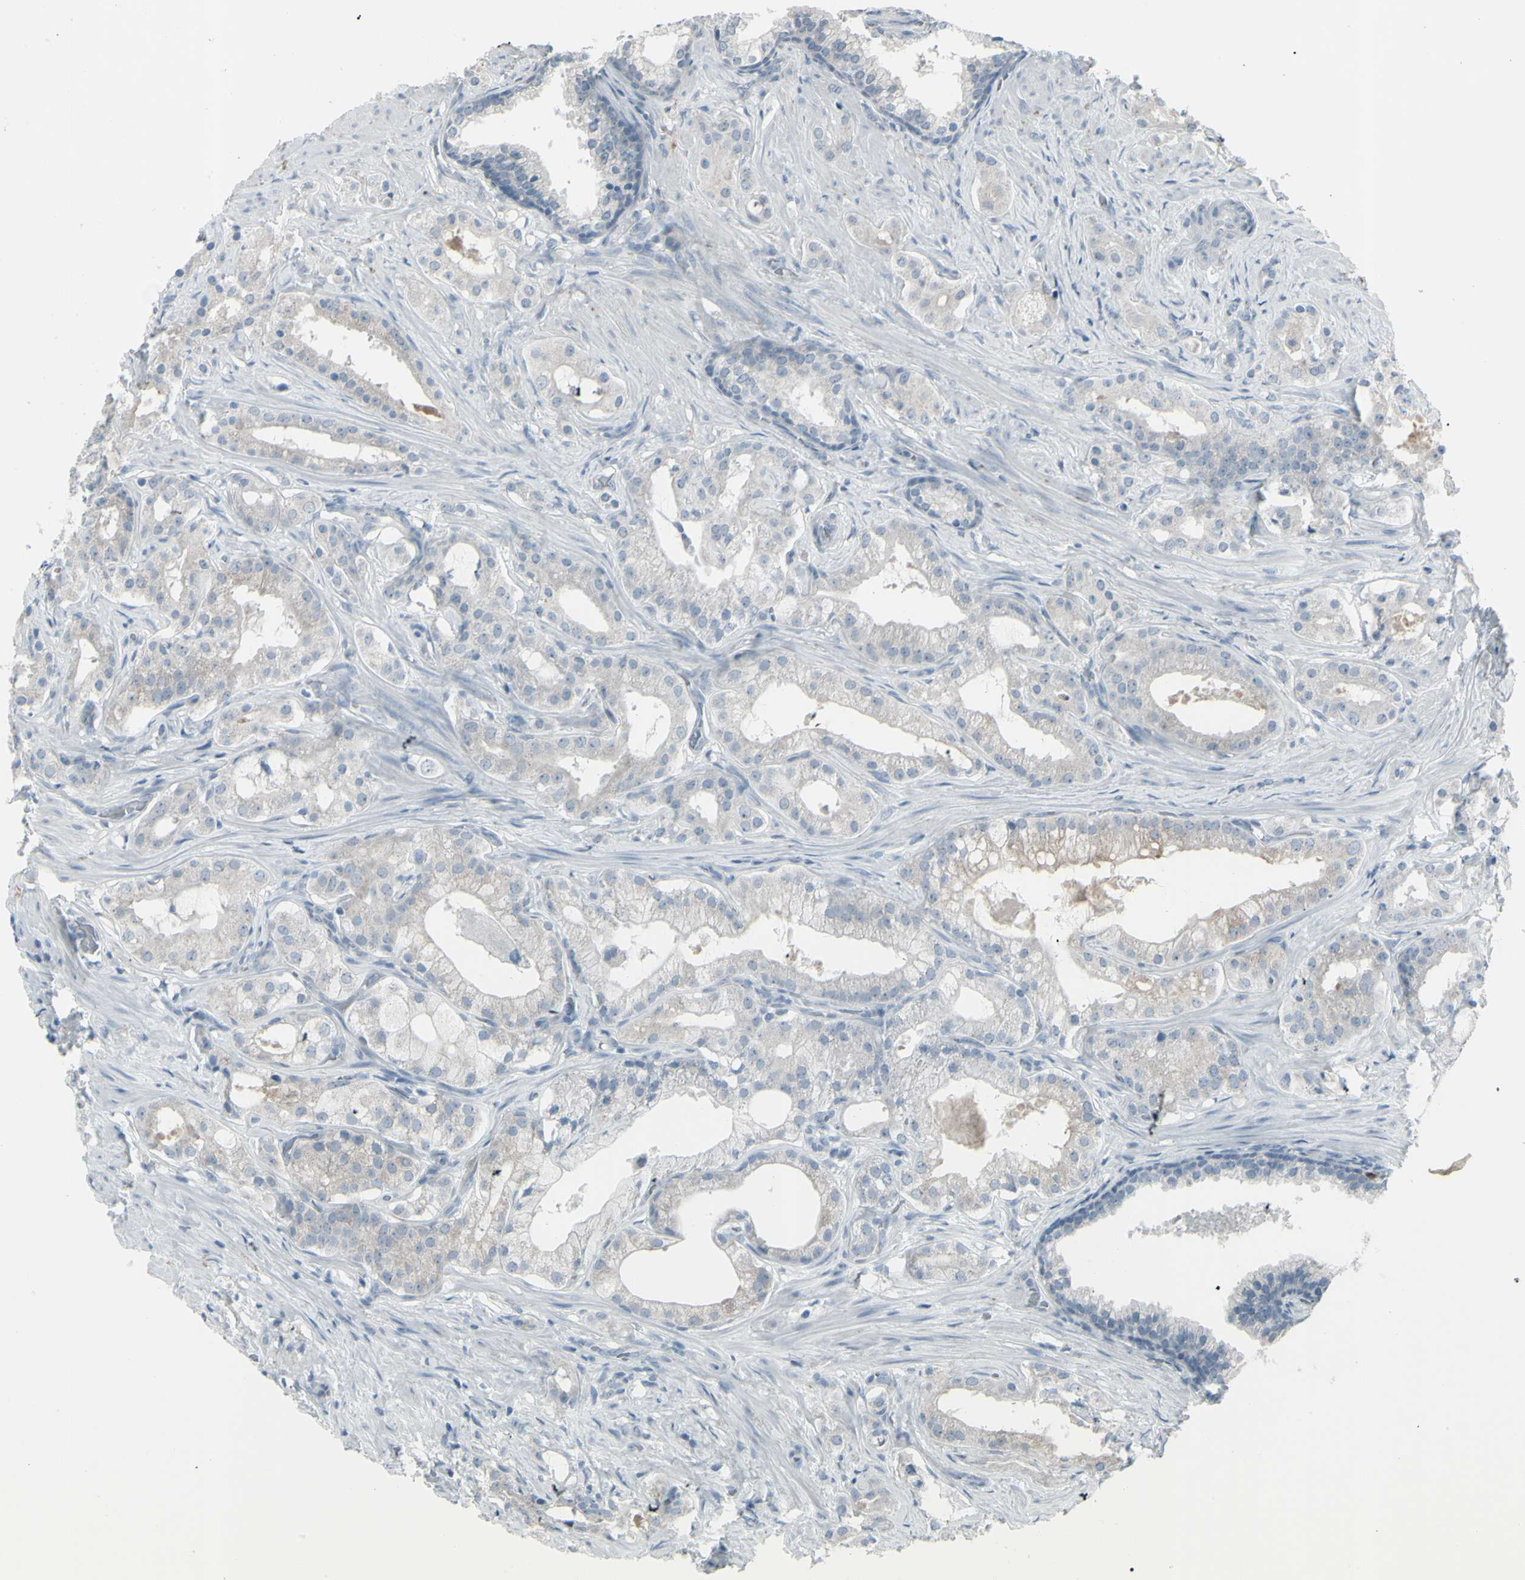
{"staining": {"intensity": "weak", "quantity": "<25%", "location": "cytoplasmic/membranous"}, "tissue": "prostate cancer", "cell_type": "Tumor cells", "image_type": "cancer", "snomed": [{"axis": "morphology", "description": "Adenocarcinoma, Low grade"}, {"axis": "topography", "description": "Prostate"}], "caption": "This is an immunohistochemistry histopathology image of human prostate cancer. There is no positivity in tumor cells.", "gene": "RAB3A", "patient": {"sex": "male", "age": 59}}